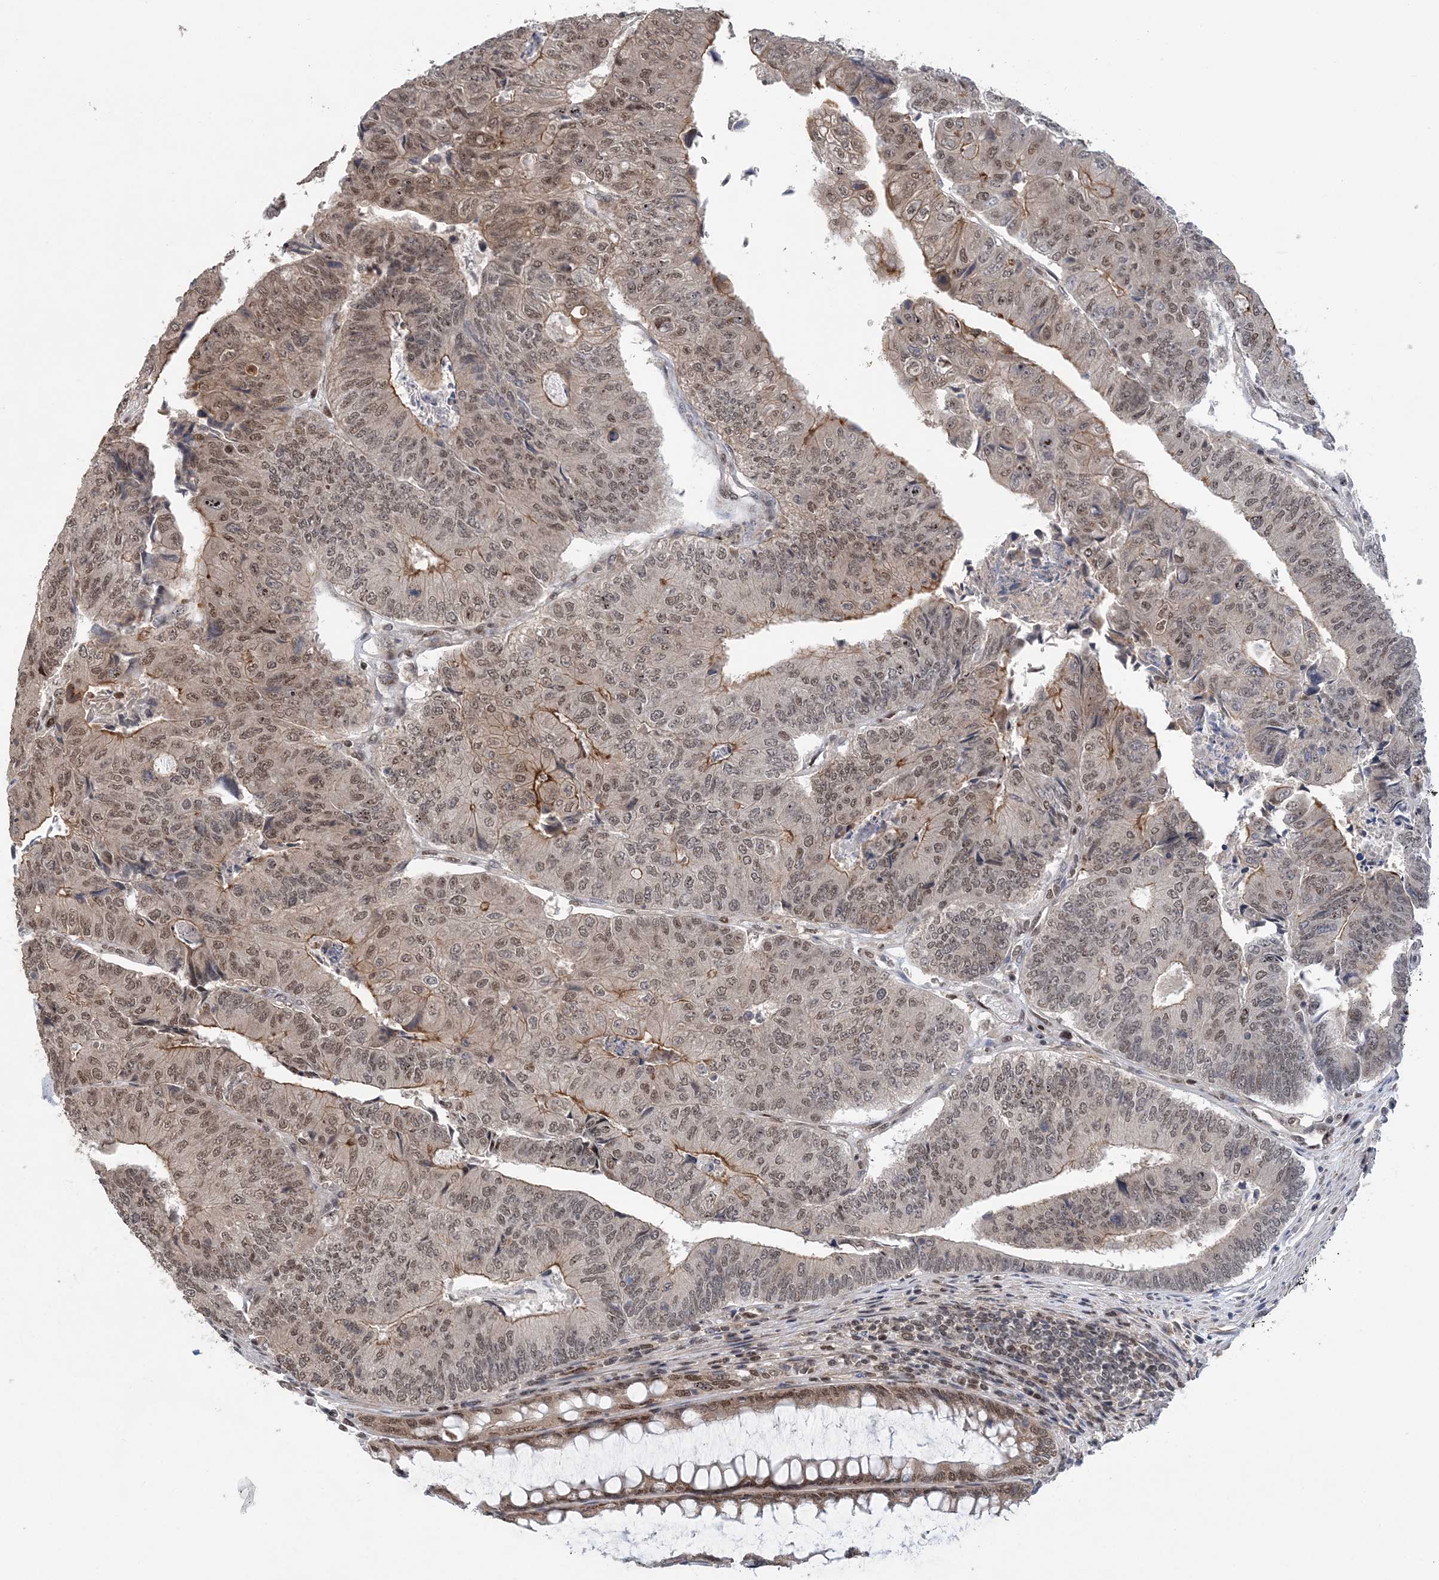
{"staining": {"intensity": "moderate", "quantity": ">75%", "location": "cytoplasmic/membranous,nuclear"}, "tissue": "colorectal cancer", "cell_type": "Tumor cells", "image_type": "cancer", "snomed": [{"axis": "morphology", "description": "Adenocarcinoma, NOS"}, {"axis": "topography", "description": "Colon"}], "caption": "Immunohistochemical staining of human colorectal adenocarcinoma demonstrates medium levels of moderate cytoplasmic/membranous and nuclear protein positivity in about >75% of tumor cells.", "gene": "CCDC152", "patient": {"sex": "female", "age": 67}}